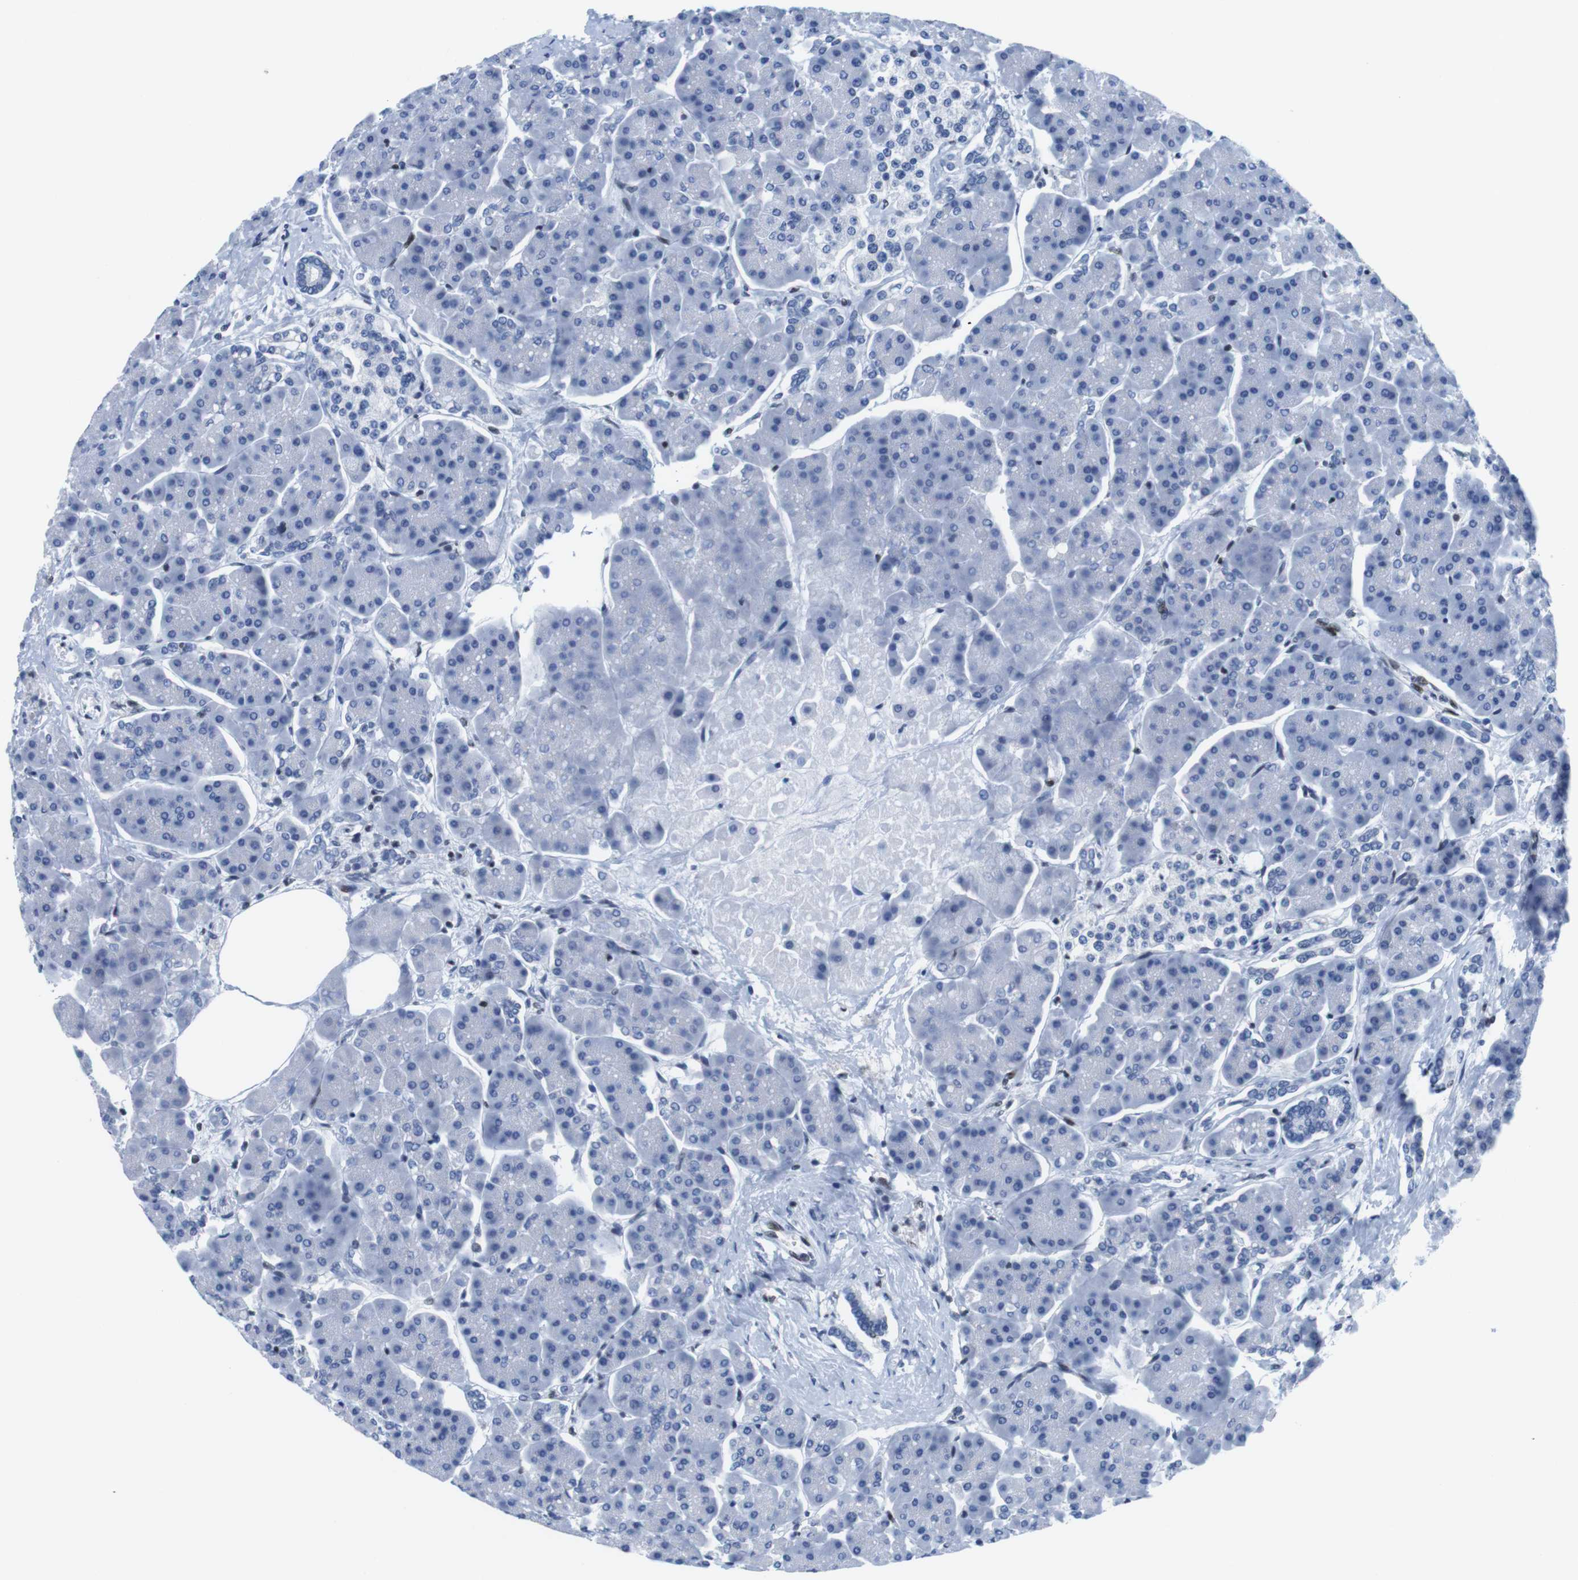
{"staining": {"intensity": "negative", "quantity": "none", "location": "none"}, "tissue": "pancreas", "cell_type": "Exocrine glandular cells", "image_type": "normal", "snomed": [{"axis": "morphology", "description": "Normal tissue, NOS"}, {"axis": "topography", "description": "Pancreas"}], "caption": "Exocrine glandular cells show no significant expression in benign pancreas. (Stains: DAB (3,3'-diaminobenzidine) immunohistochemistry (IHC) with hematoxylin counter stain, Microscopy: brightfield microscopy at high magnification).", "gene": "IFI16", "patient": {"sex": "female", "age": 70}}